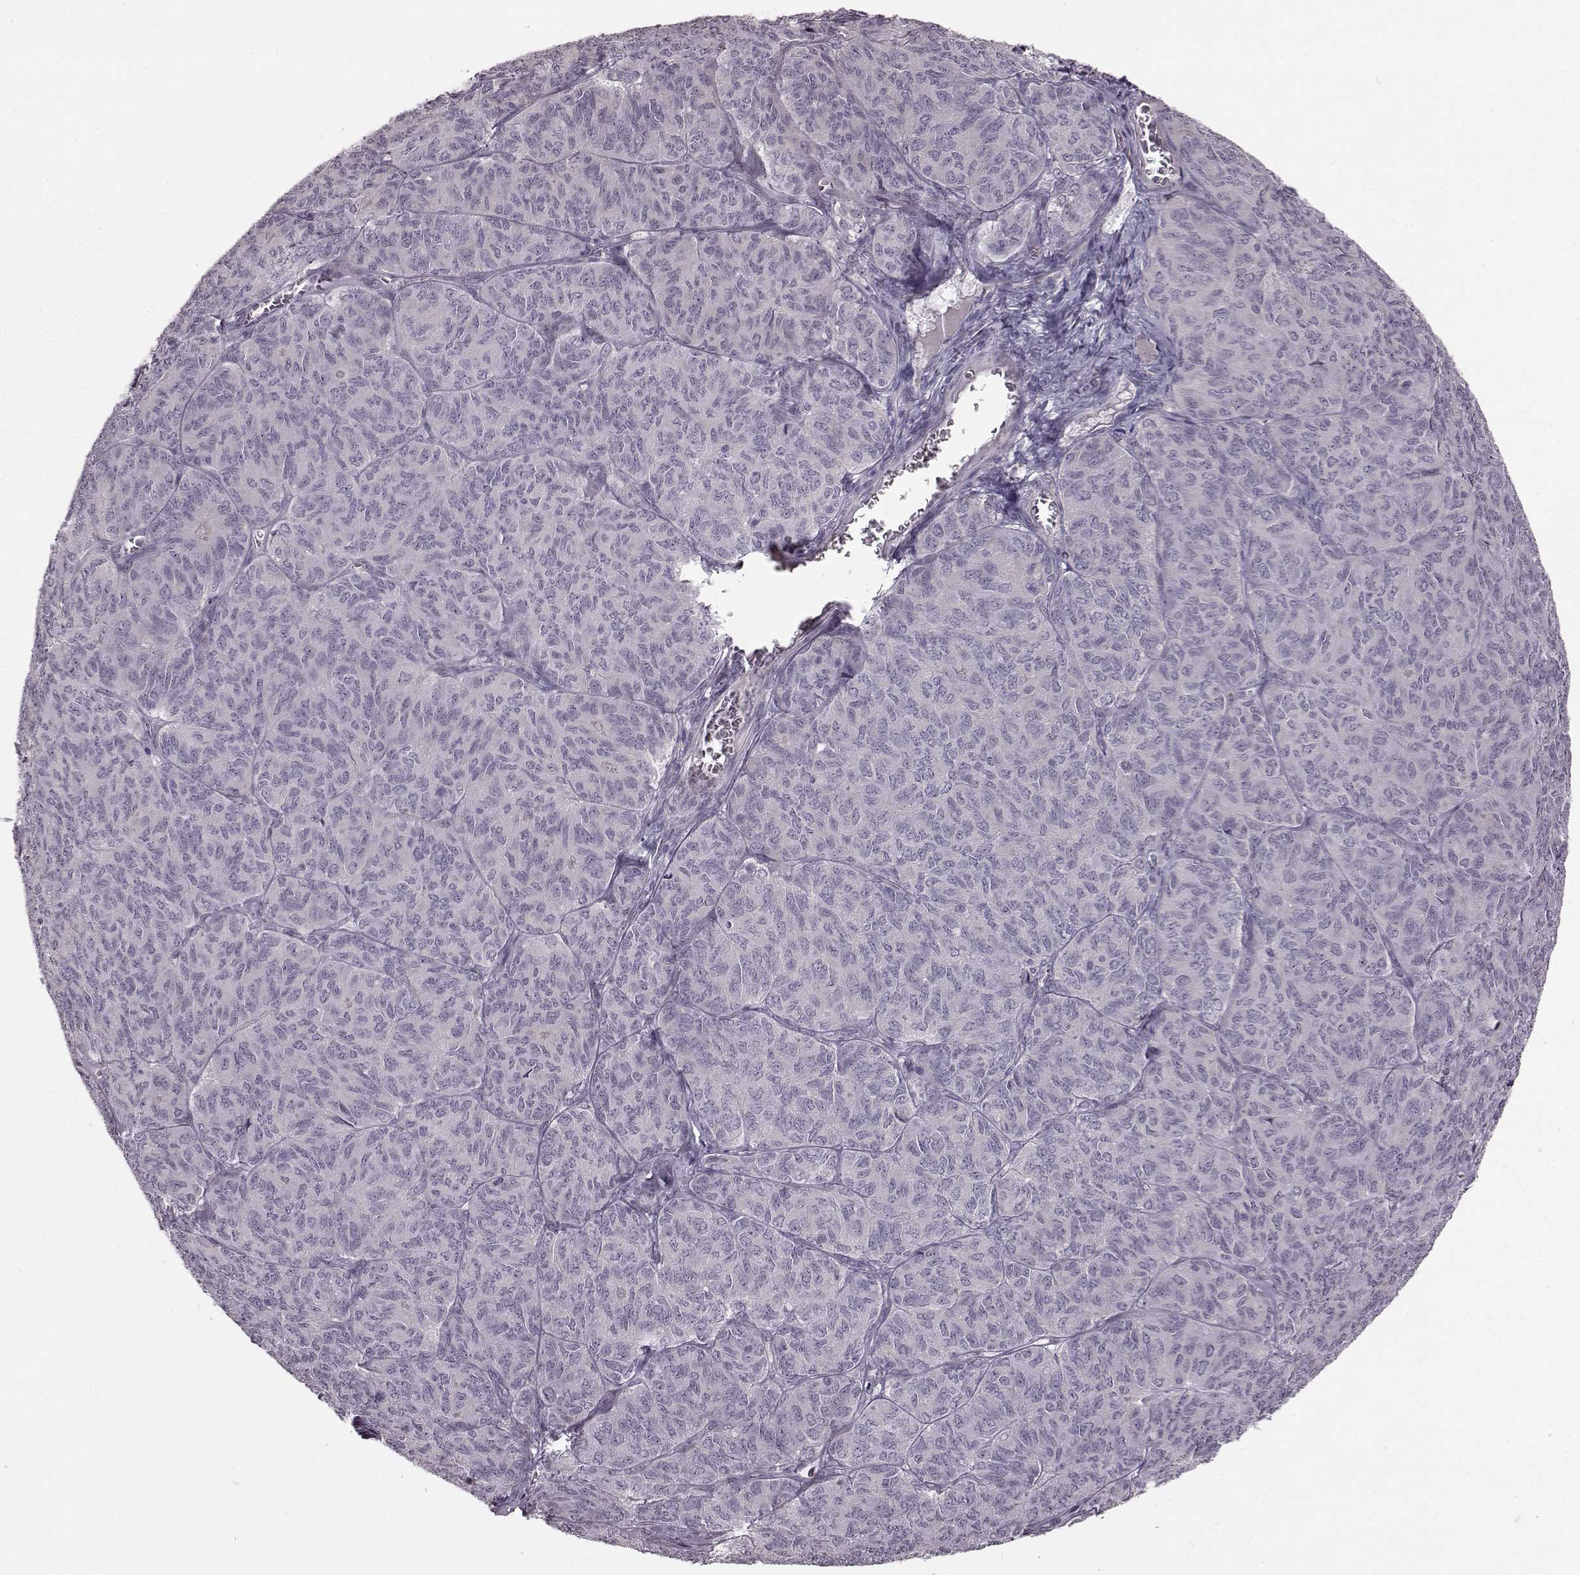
{"staining": {"intensity": "negative", "quantity": "none", "location": "none"}, "tissue": "ovarian cancer", "cell_type": "Tumor cells", "image_type": "cancer", "snomed": [{"axis": "morphology", "description": "Carcinoma, endometroid"}, {"axis": "topography", "description": "Ovary"}], "caption": "Immunohistochemical staining of human endometroid carcinoma (ovarian) reveals no significant staining in tumor cells. Brightfield microscopy of immunohistochemistry stained with DAB (3,3'-diaminobenzidine) (brown) and hematoxylin (blue), captured at high magnification.", "gene": "TCHHL1", "patient": {"sex": "female", "age": 80}}